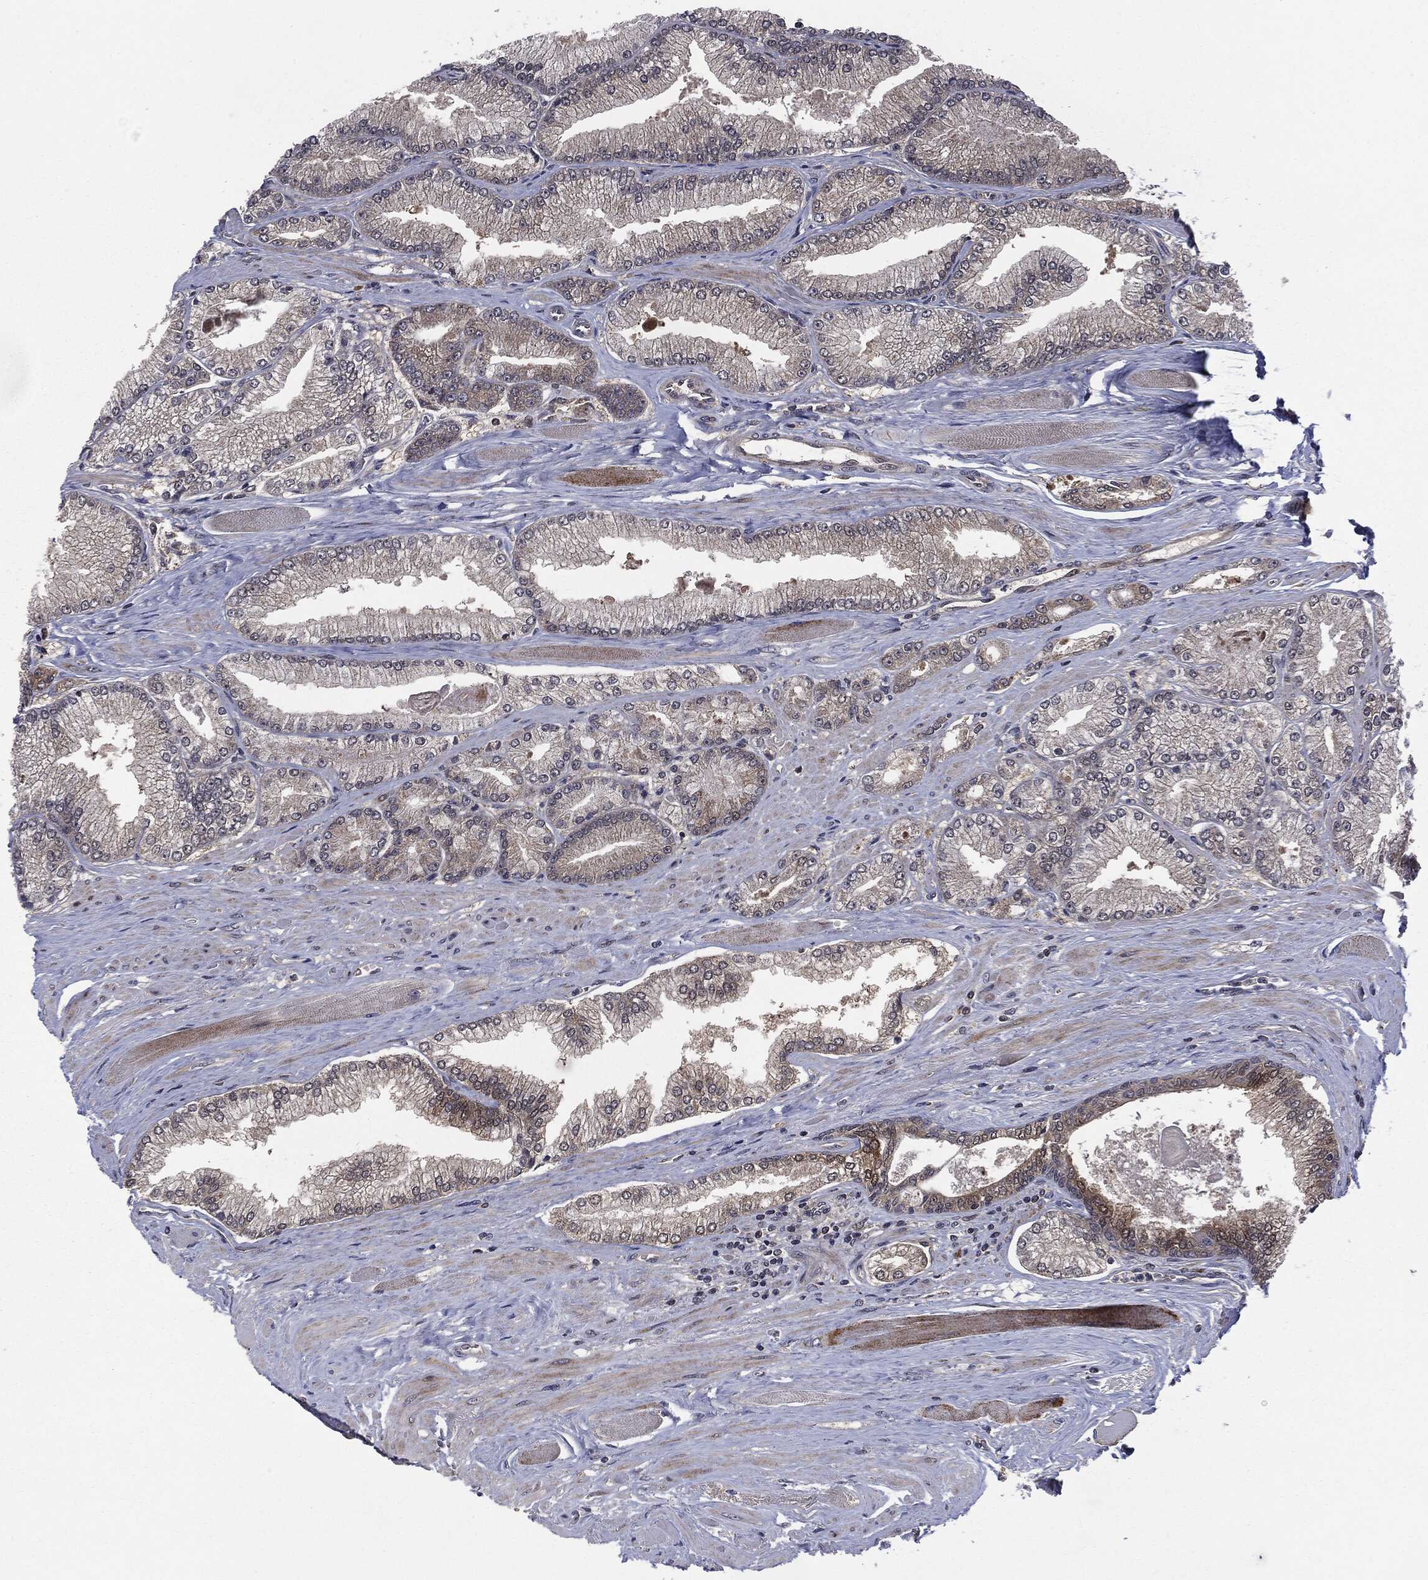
{"staining": {"intensity": "negative", "quantity": "none", "location": "none"}, "tissue": "prostate cancer", "cell_type": "Tumor cells", "image_type": "cancer", "snomed": [{"axis": "morphology", "description": "Adenocarcinoma, Low grade"}, {"axis": "topography", "description": "Prostate"}], "caption": "A high-resolution micrograph shows immunohistochemistry staining of prostate adenocarcinoma (low-grade), which shows no significant staining in tumor cells. (Brightfield microscopy of DAB immunohistochemistry at high magnification).", "gene": "PTPA", "patient": {"sex": "male", "age": 67}}